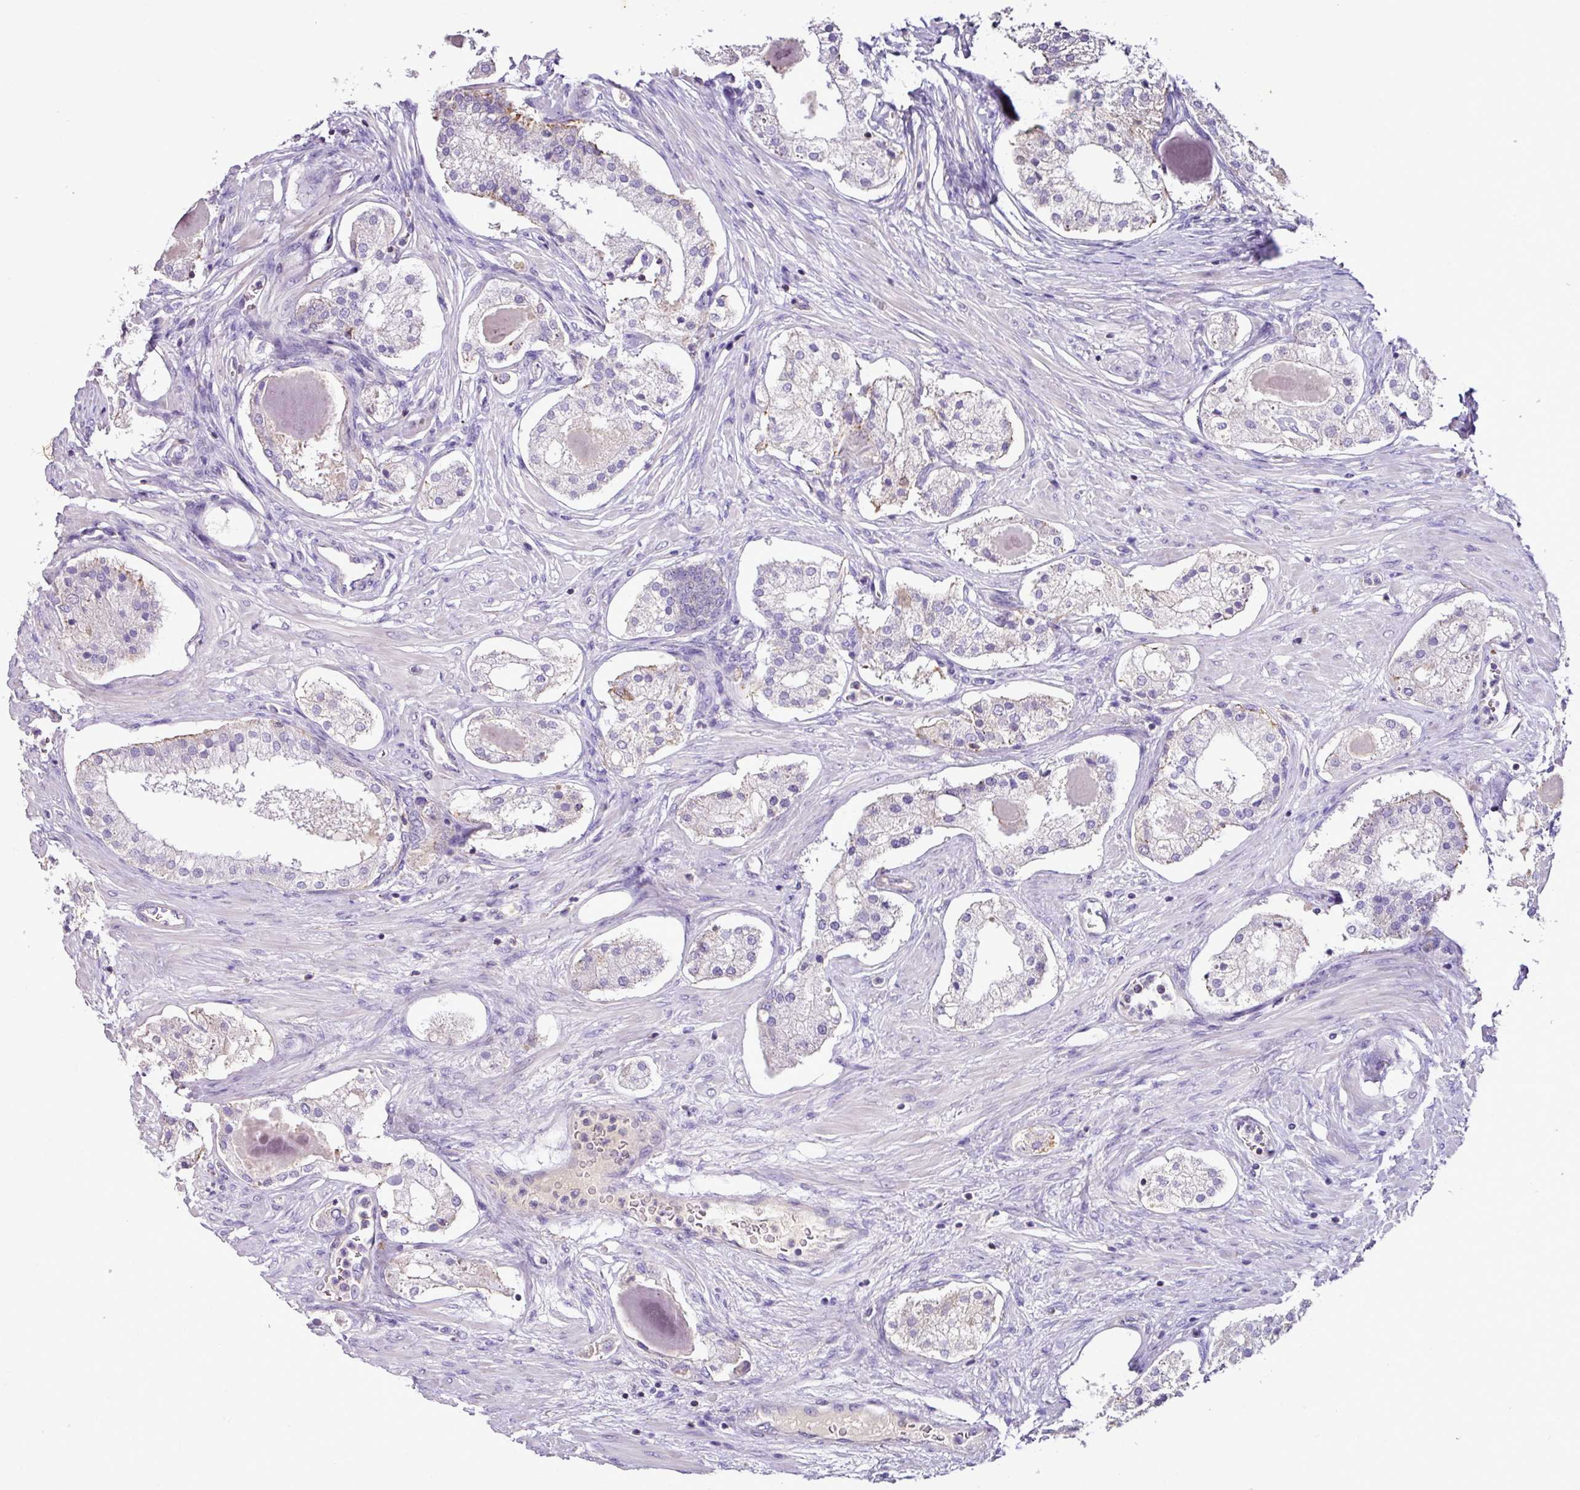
{"staining": {"intensity": "negative", "quantity": "none", "location": "none"}, "tissue": "prostate cancer", "cell_type": "Tumor cells", "image_type": "cancer", "snomed": [{"axis": "morphology", "description": "Adenocarcinoma, Low grade"}, {"axis": "topography", "description": "Prostate"}], "caption": "Tumor cells are negative for brown protein staining in low-grade adenocarcinoma (prostate).", "gene": "AGR3", "patient": {"sex": "male", "age": 59}}